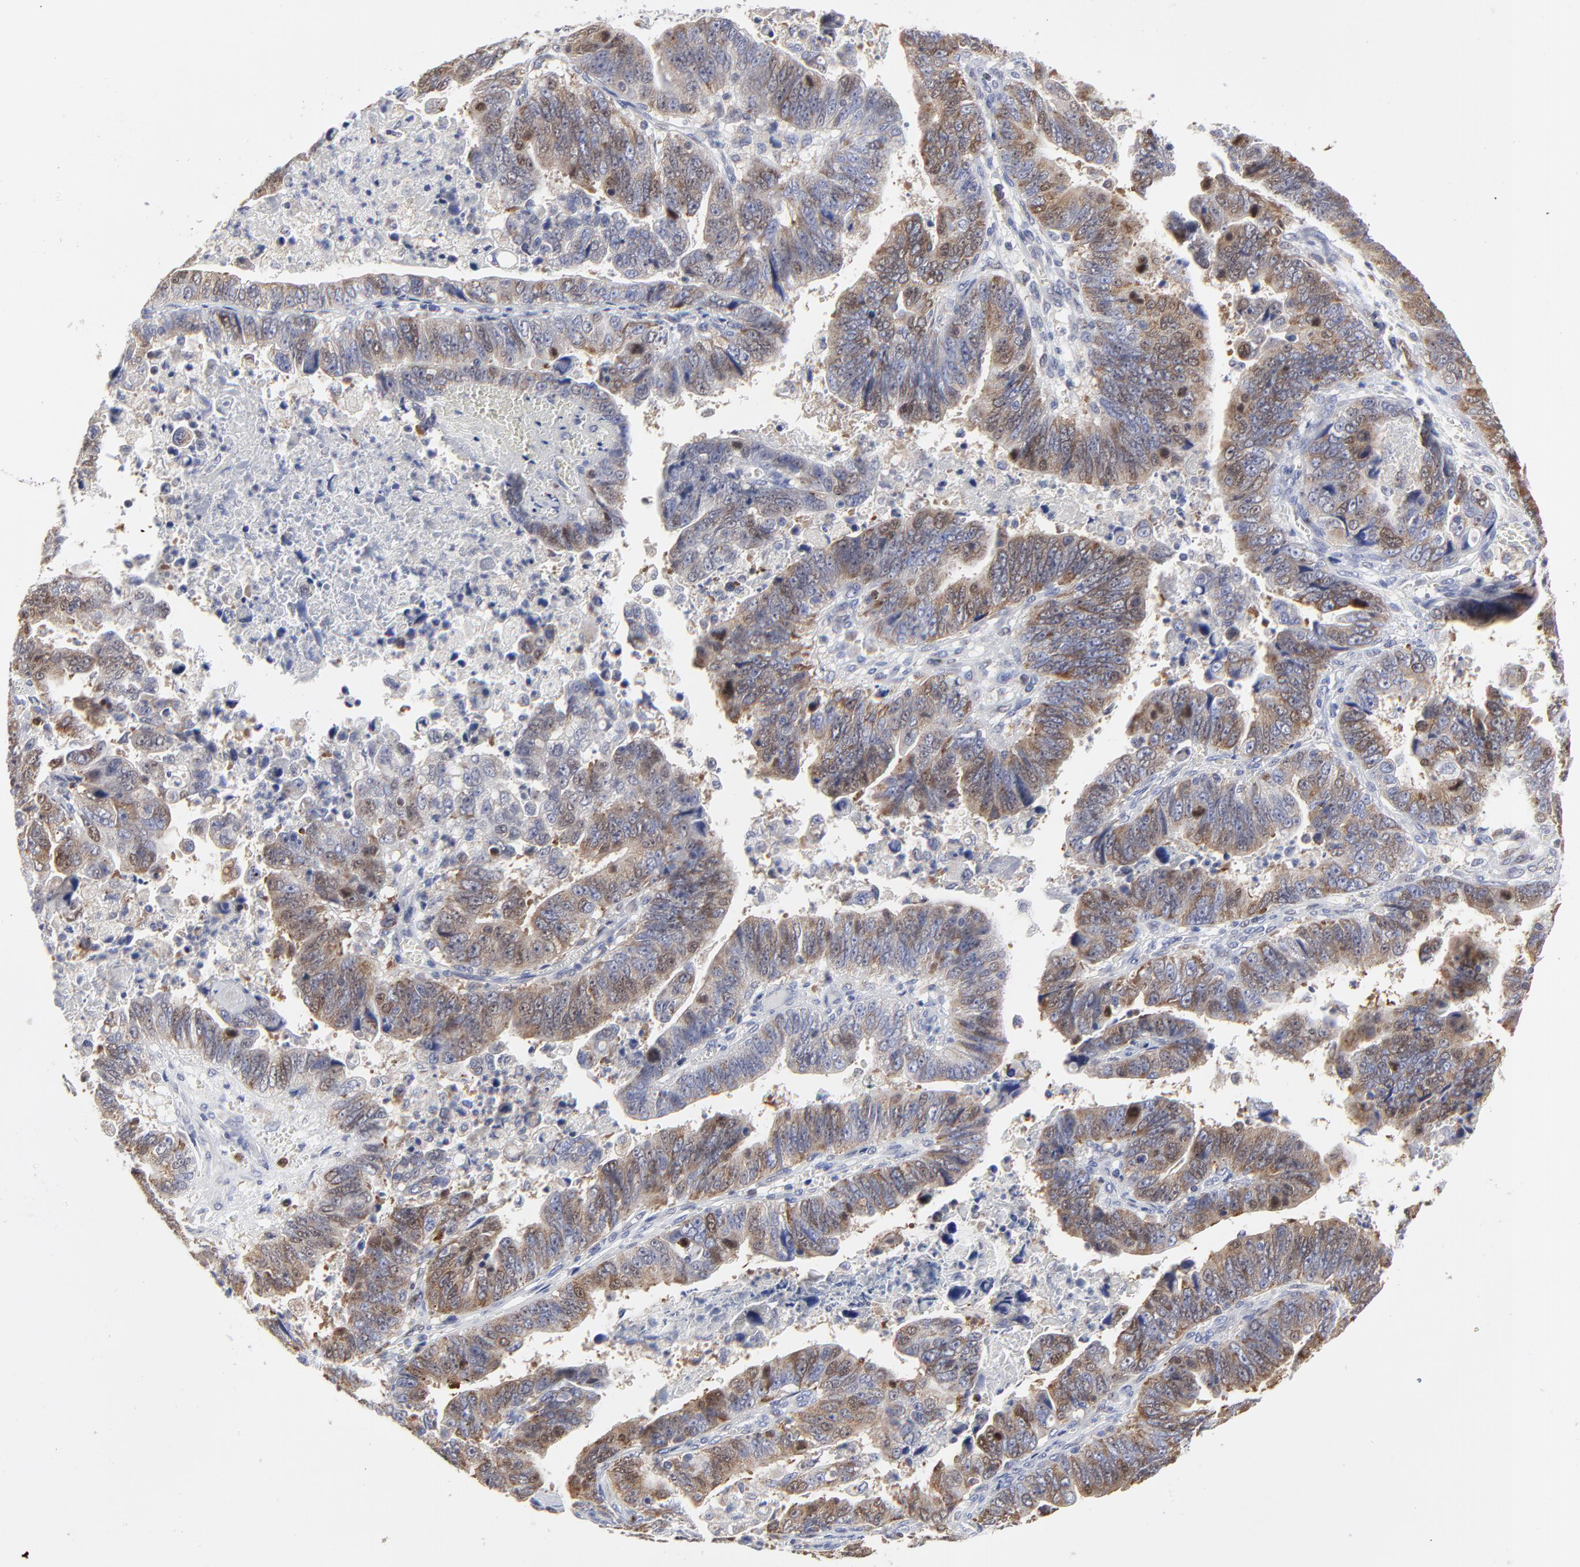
{"staining": {"intensity": "moderate", "quantity": "25%-75%", "location": "cytoplasmic/membranous"}, "tissue": "stomach cancer", "cell_type": "Tumor cells", "image_type": "cancer", "snomed": [{"axis": "morphology", "description": "Adenocarcinoma, NOS"}, {"axis": "topography", "description": "Stomach, upper"}], "caption": "A brown stain shows moderate cytoplasmic/membranous staining of a protein in stomach cancer tumor cells.", "gene": "NCAPH", "patient": {"sex": "female", "age": 50}}